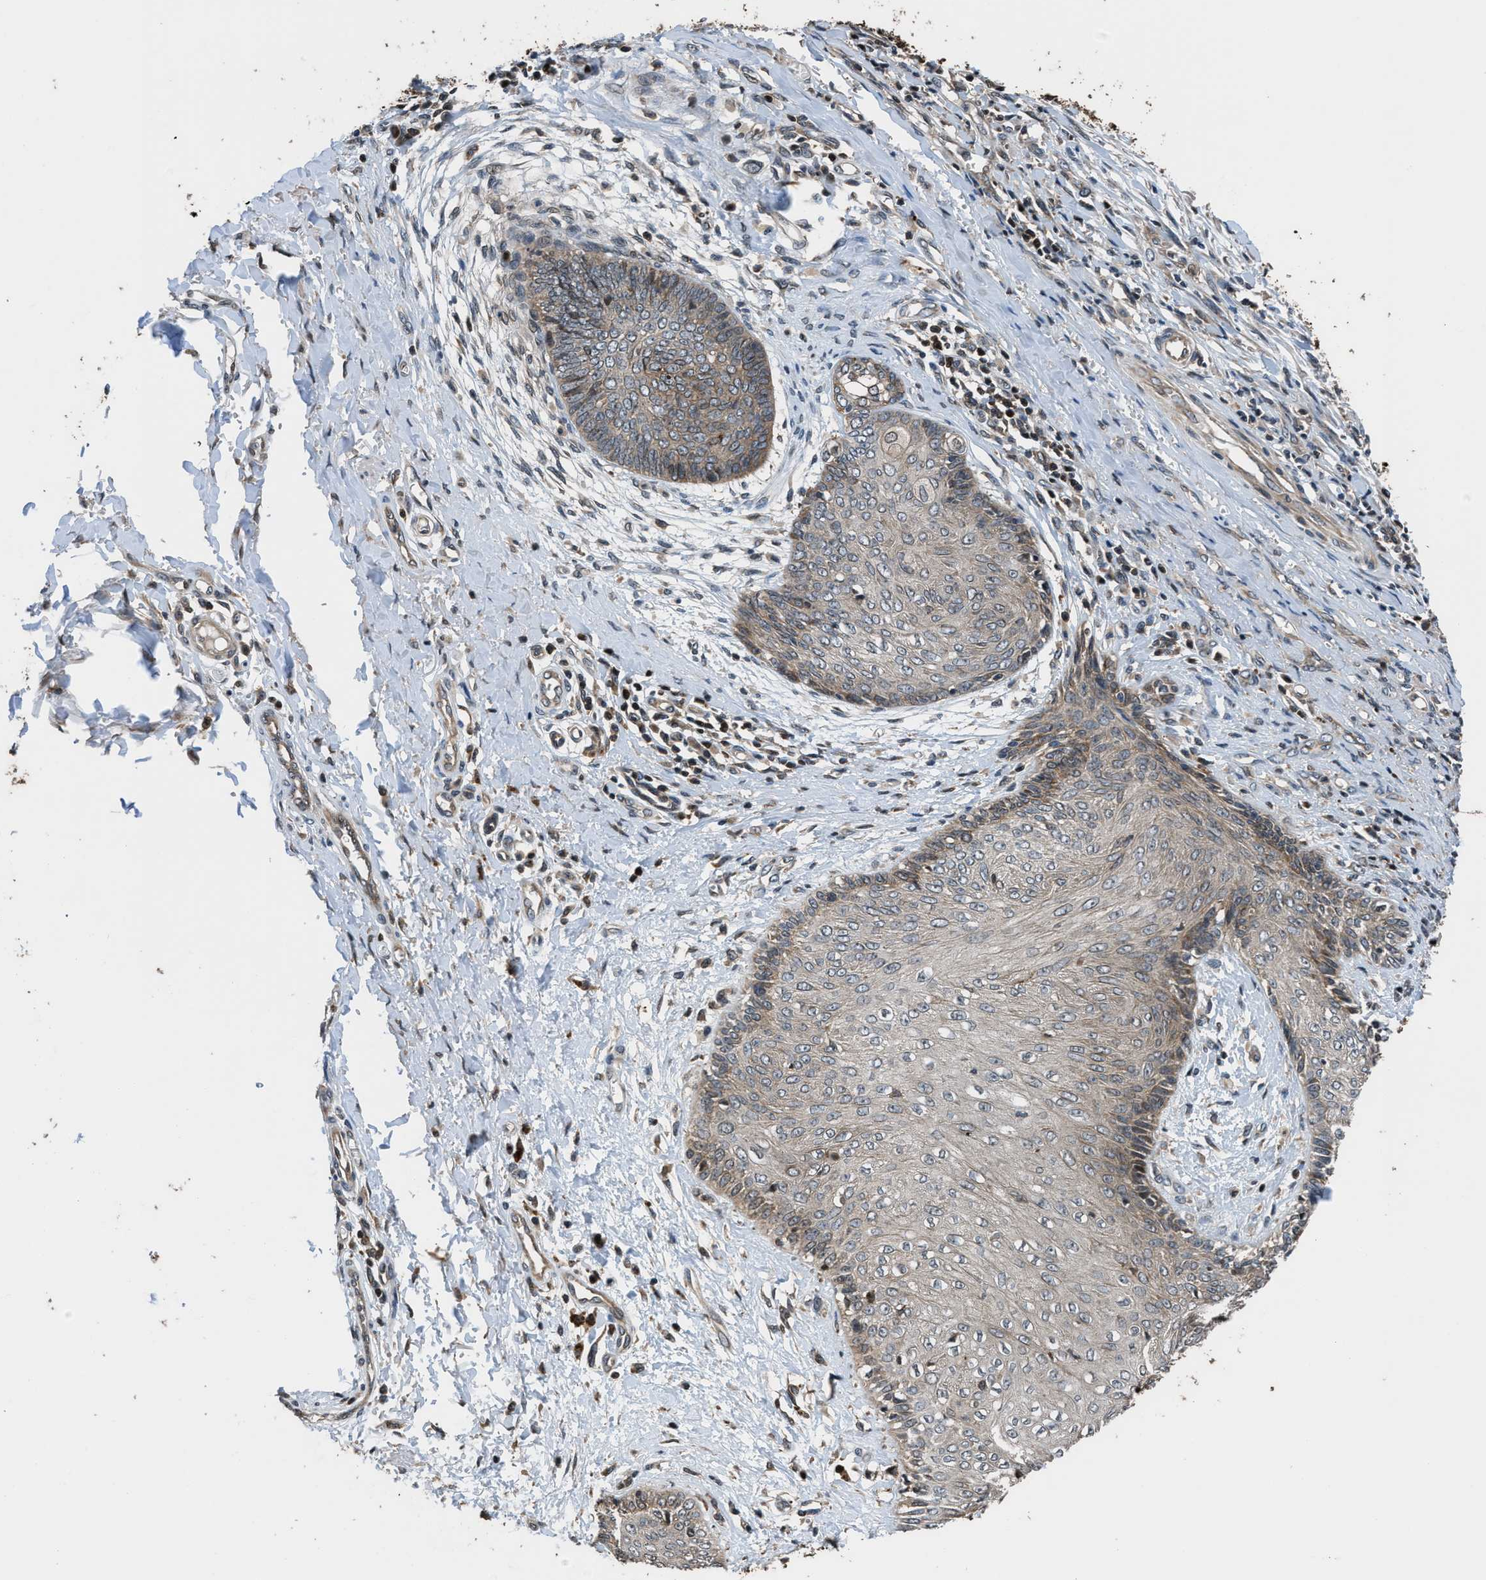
{"staining": {"intensity": "weak", "quantity": "<25%", "location": "cytoplasmic/membranous"}, "tissue": "skin cancer", "cell_type": "Tumor cells", "image_type": "cancer", "snomed": [{"axis": "morphology", "description": "Basal cell carcinoma"}, {"axis": "topography", "description": "Skin"}], "caption": "Protein analysis of skin cancer exhibits no significant expression in tumor cells.", "gene": "CTBS", "patient": {"sex": "female", "age": 64}}